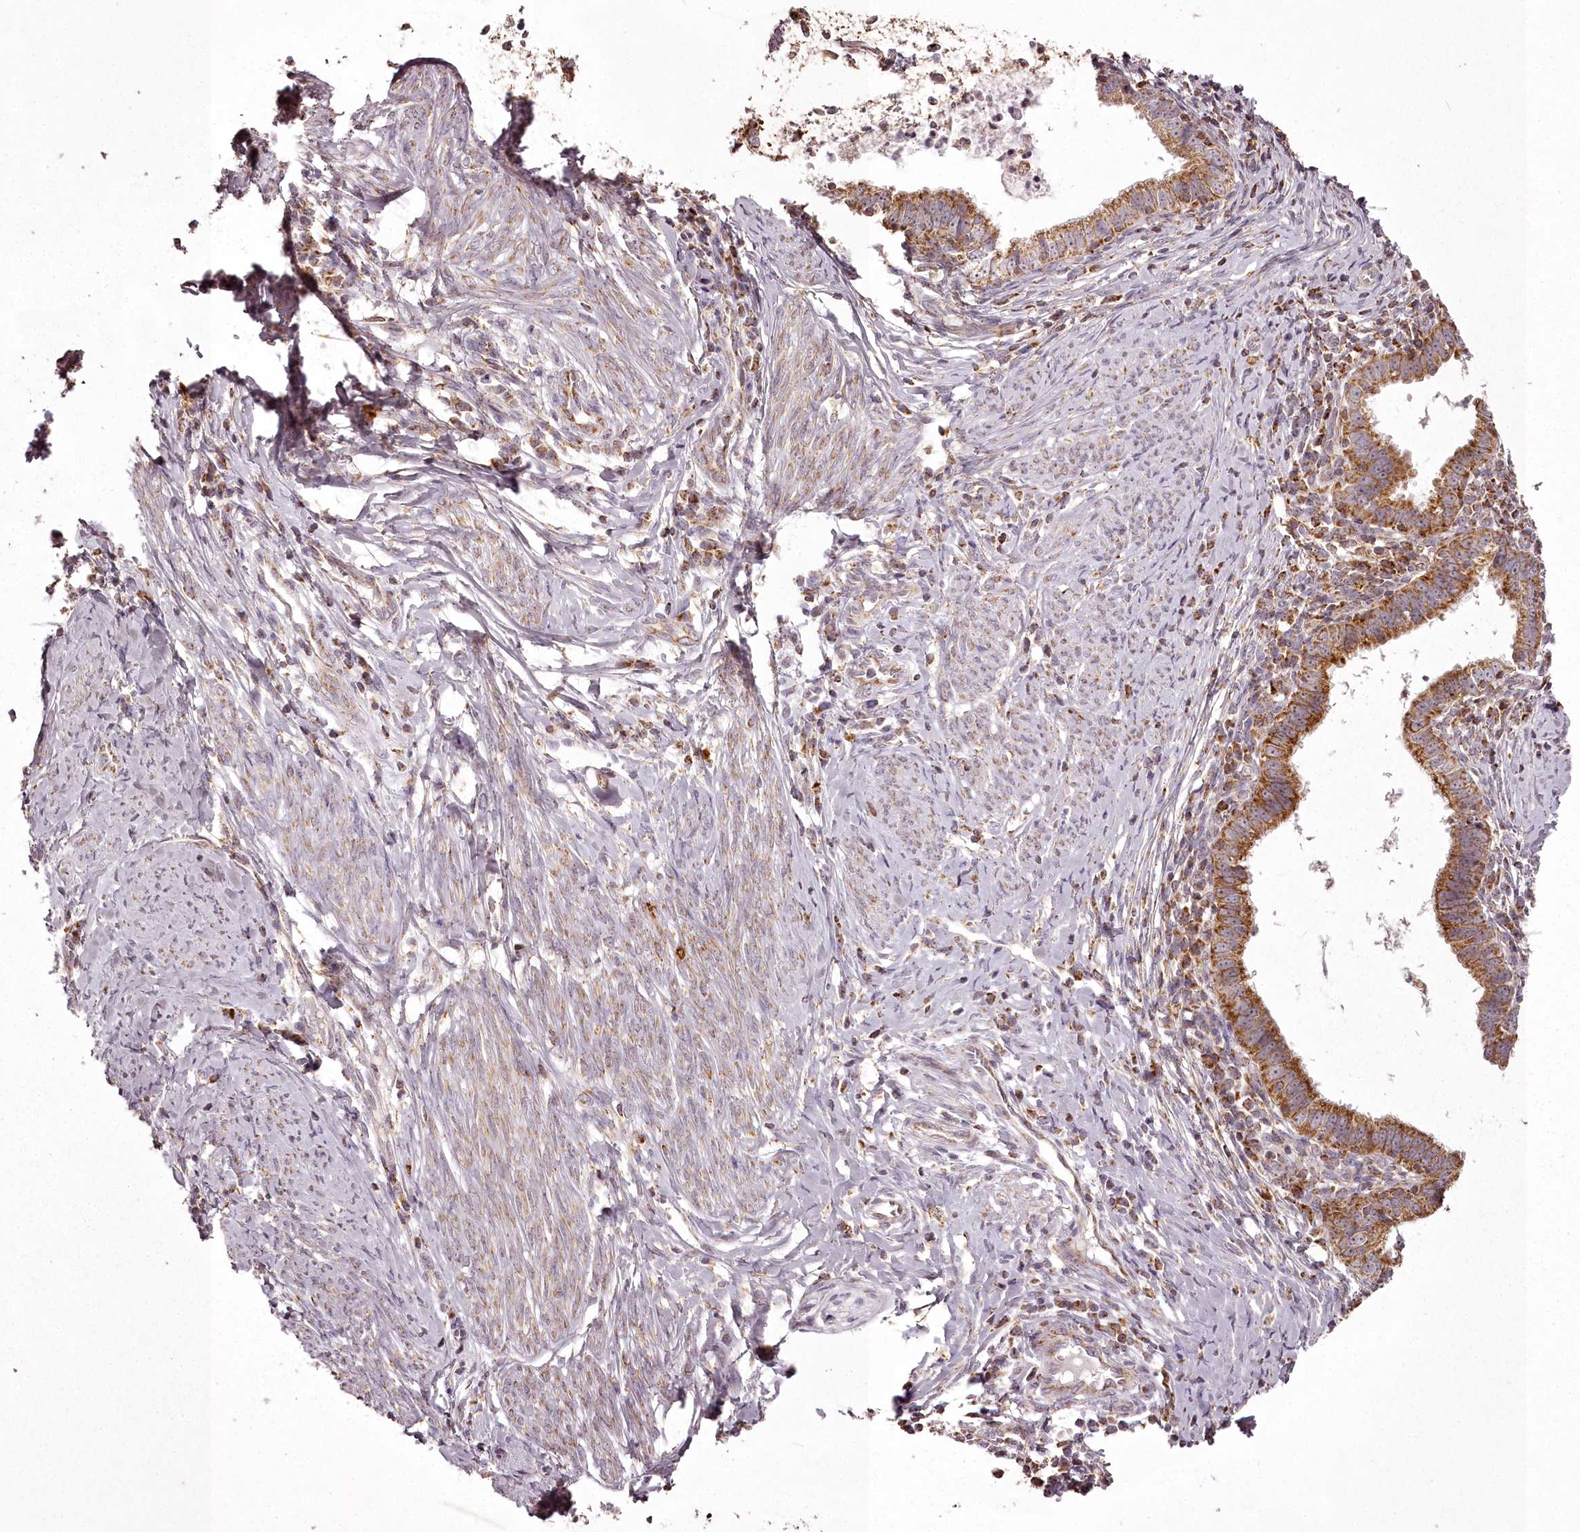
{"staining": {"intensity": "moderate", "quantity": ">75%", "location": "cytoplasmic/membranous"}, "tissue": "cervical cancer", "cell_type": "Tumor cells", "image_type": "cancer", "snomed": [{"axis": "morphology", "description": "Adenocarcinoma, NOS"}, {"axis": "topography", "description": "Cervix"}], "caption": "DAB immunohistochemical staining of cervical cancer (adenocarcinoma) demonstrates moderate cytoplasmic/membranous protein staining in about >75% of tumor cells.", "gene": "CHCHD2", "patient": {"sex": "female", "age": 36}}